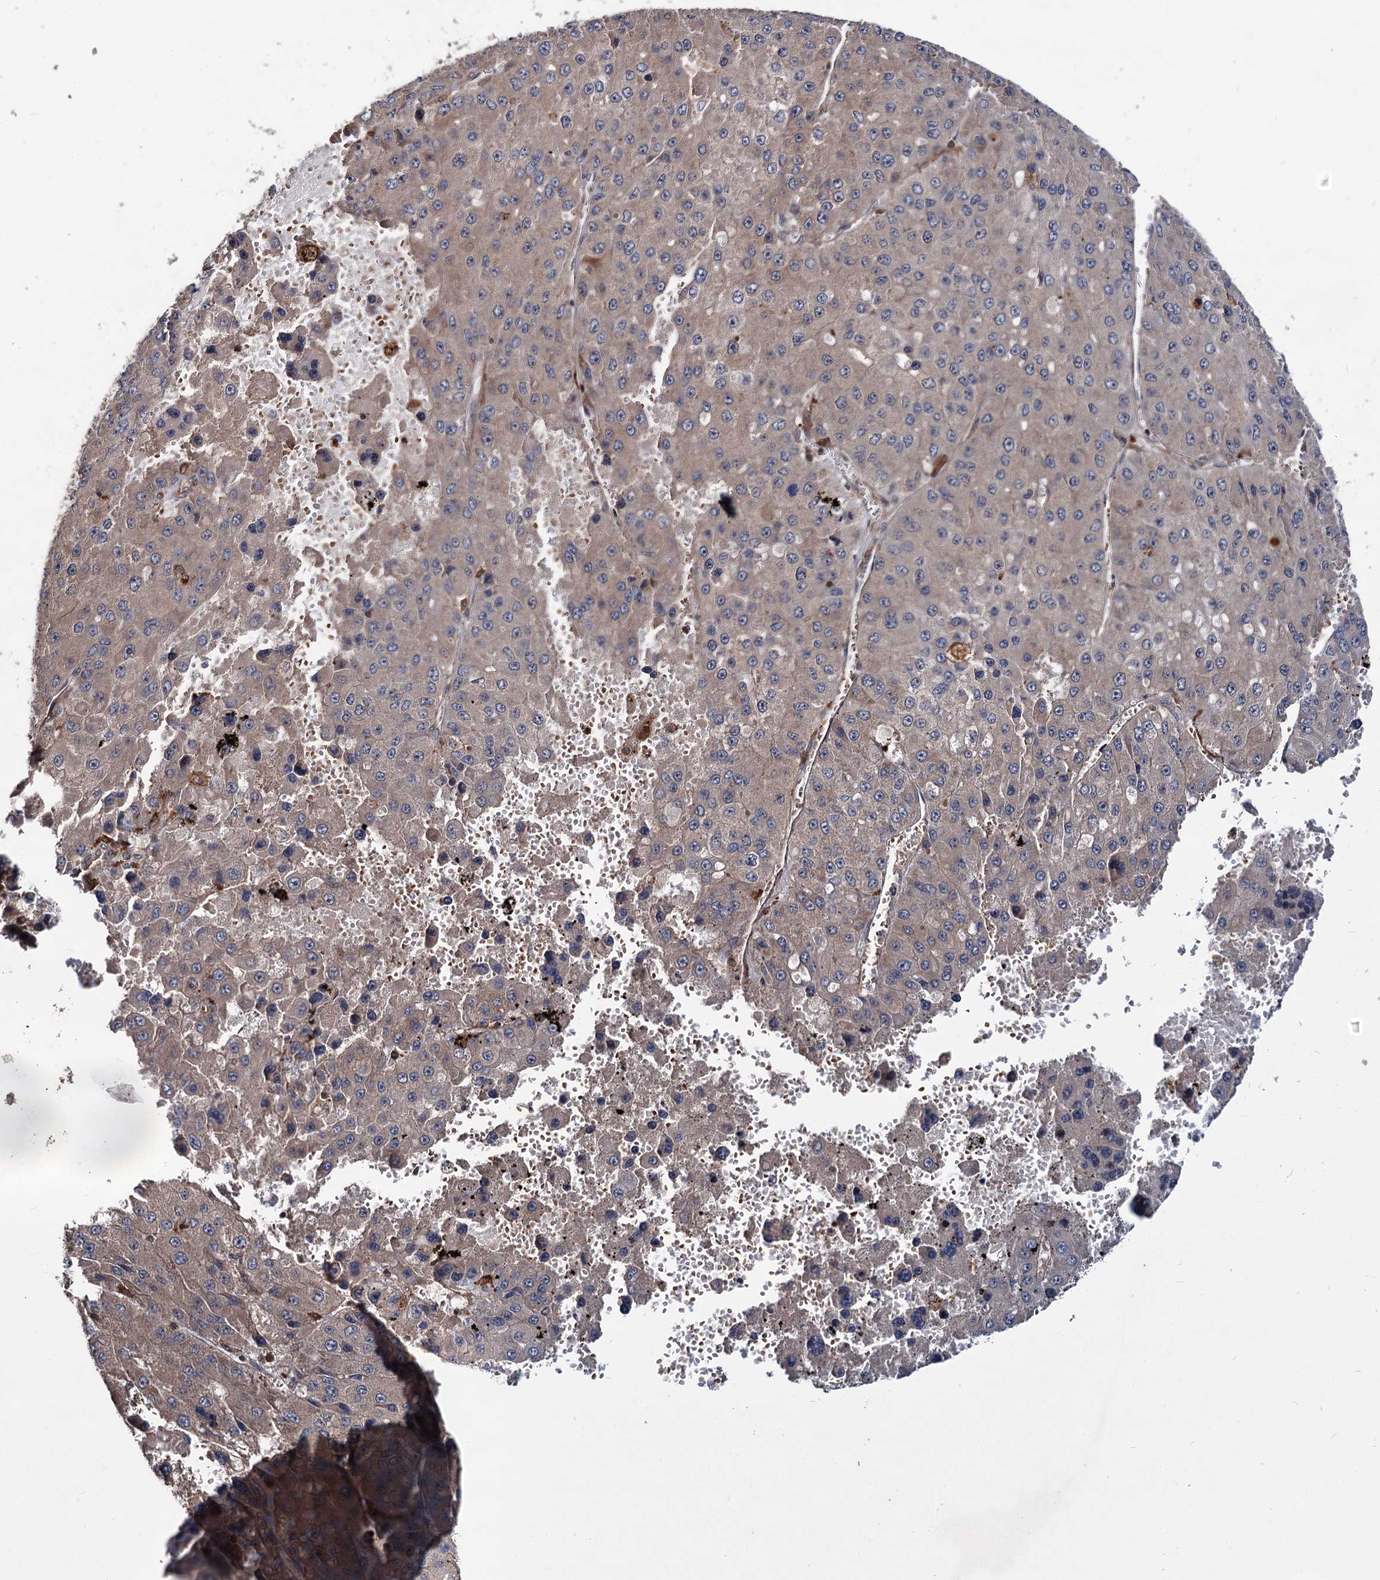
{"staining": {"intensity": "weak", "quantity": "<25%", "location": "cytoplasmic/membranous"}, "tissue": "liver cancer", "cell_type": "Tumor cells", "image_type": "cancer", "snomed": [{"axis": "morphology", "description": "Carcinoma, Hepatocellular, NOS"}, {"axis": "topography", "description": "Liver"}], "caption": "Liver hepatocellular carcinoma was stained to show a protein in brown. There is no significant staining in tumor cells. (DAB (3,3'-diaminobenzidine) immunohistochemistry with hematoxylin counter stain).", "gene": "GRIP1", "patient": {"sex": "female", "age": 73}}